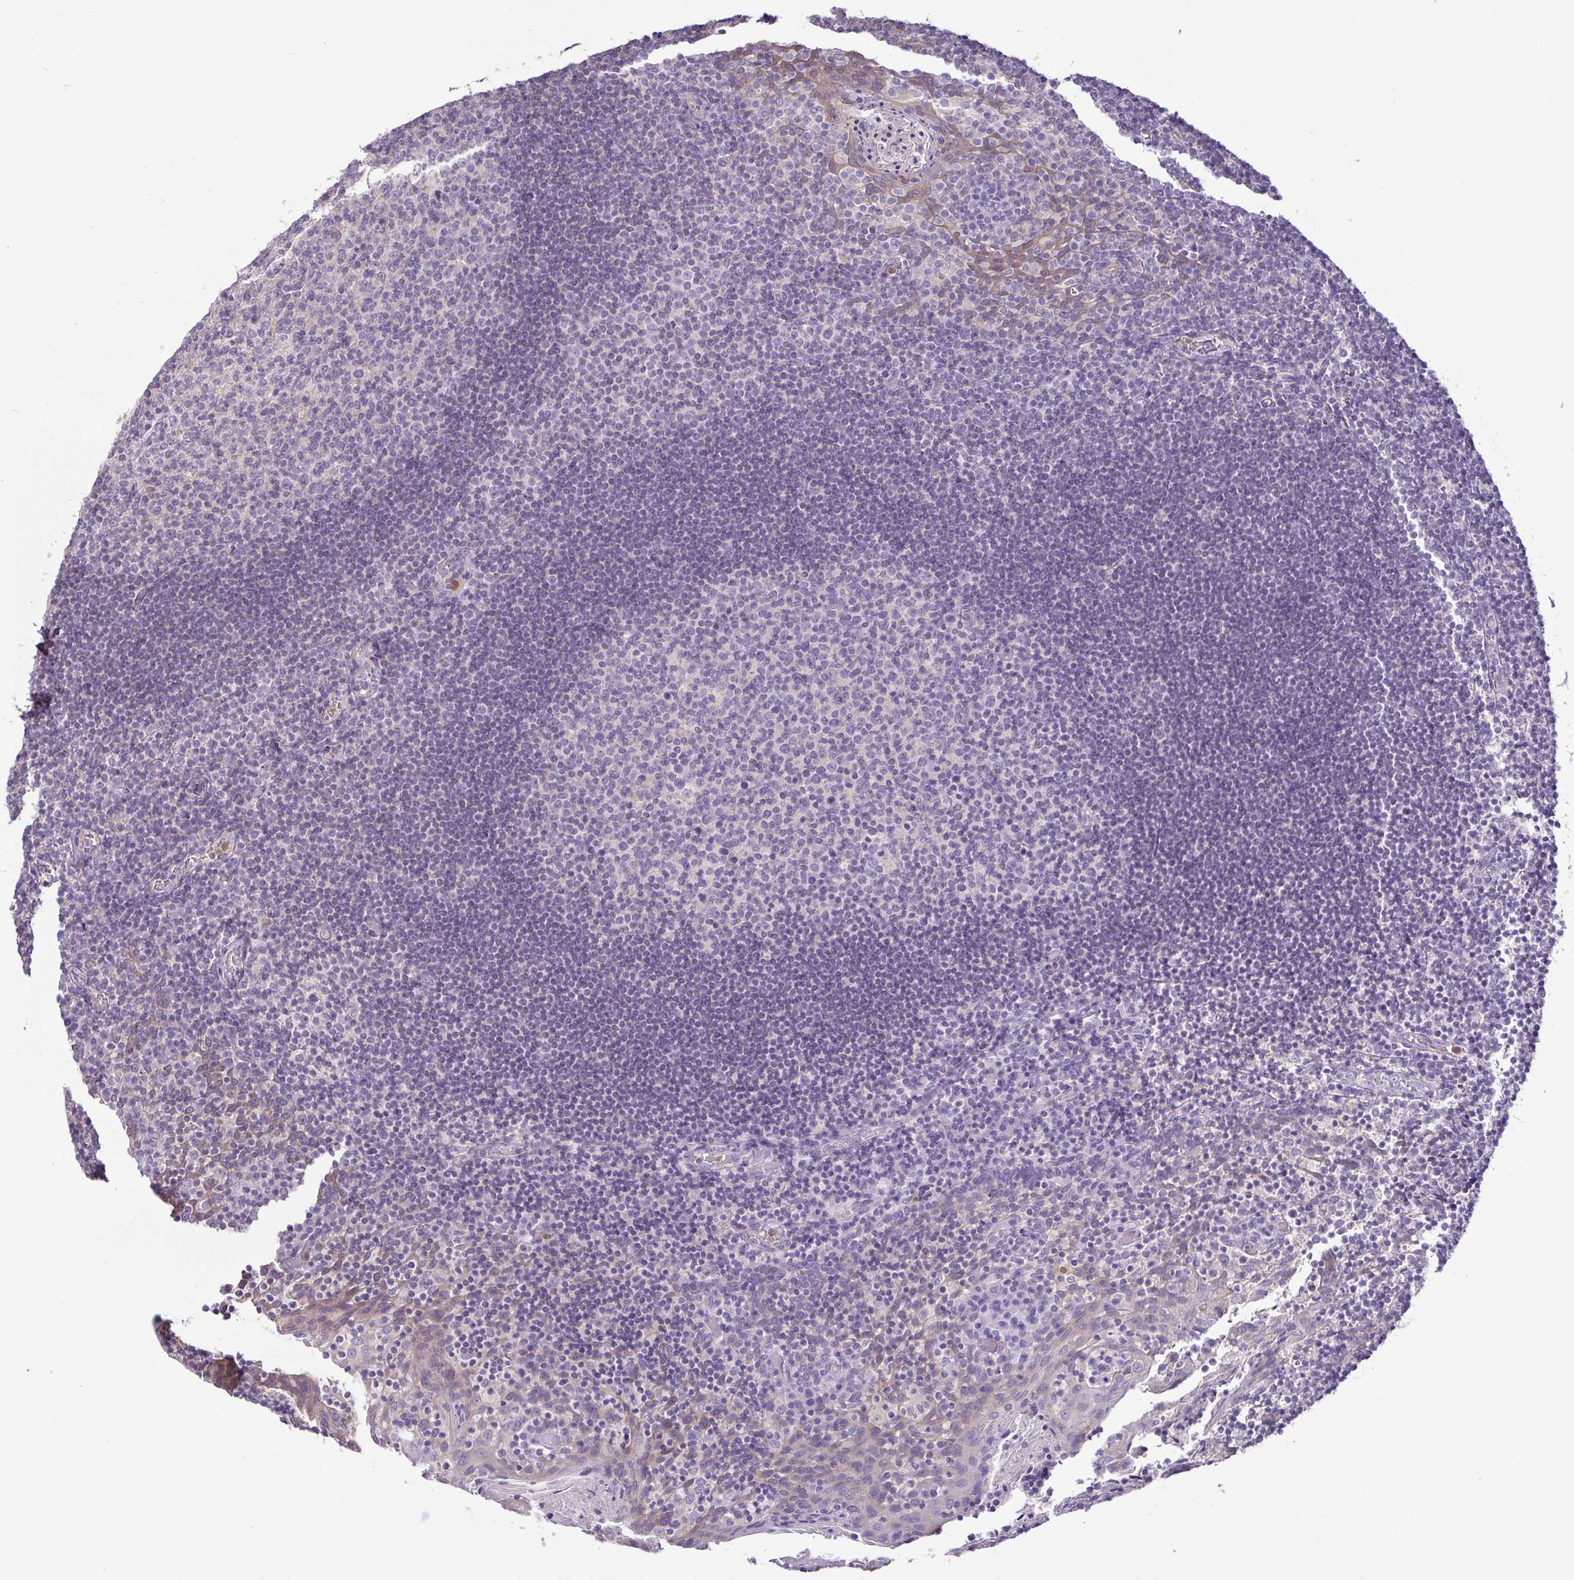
{"staining": {"intensity": "negative", "quantity": "none", "location": "none"}, "tissue": "tonsil", "cell_type": "Germinal center cells", "image_type": "normal", "snomed": [{"axis": "morphology", "description": "Normal tissue, NOS"}, {"axis": "topography", "description": "Tonsil"}], "caption": "The photomicrograph displays no significant staining in germinal center cells of tonsil. Brightfield microscopy of immunohistochemistry (IHC) stained with DAB (3,3'-diaminobenzidine) (brown) and hematoxylin (blue), captured at high magnification.", "gene": "MYL10", "patient": {"sex": "female", "age": 10}}